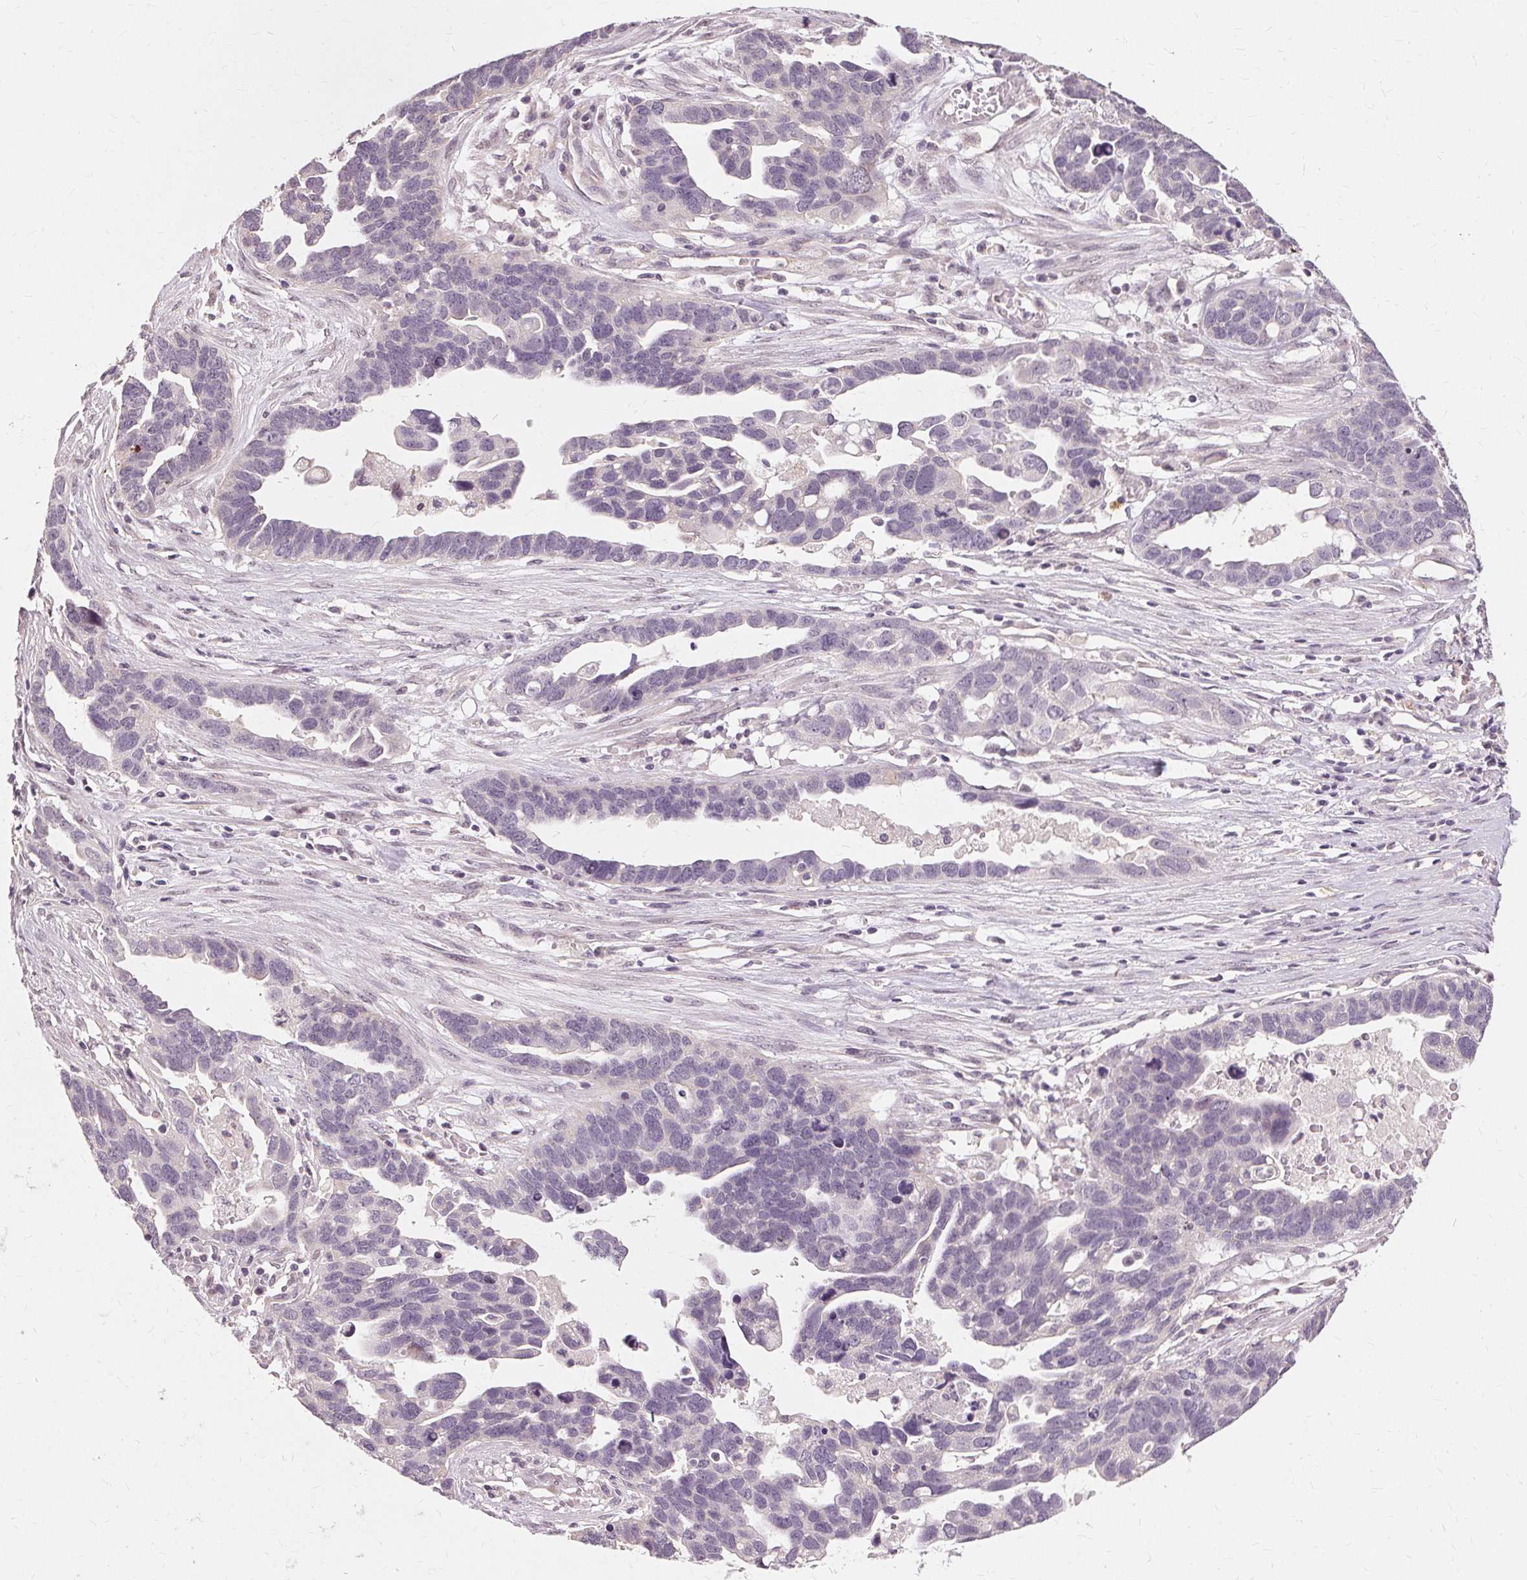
{"staining": {"intensity": "negative", "quantity": "none", "location": "none"}, "tissue": "ovarian cancer", "cell_type": "Tumor cells", "image_type": "cancer", "snomed": [{"axis": "morphology", "description": "Cystadenocarcinoma, serous, NOS"}, {"axis": "topography", "description": "Ovary"}], "caption": "There is no significant positivity in tumor cells of ovarian cancer (serous cystadenocarcinoma).", "gene": "SIGLEC6", "patient": {"sex": "female", "age": 54}}